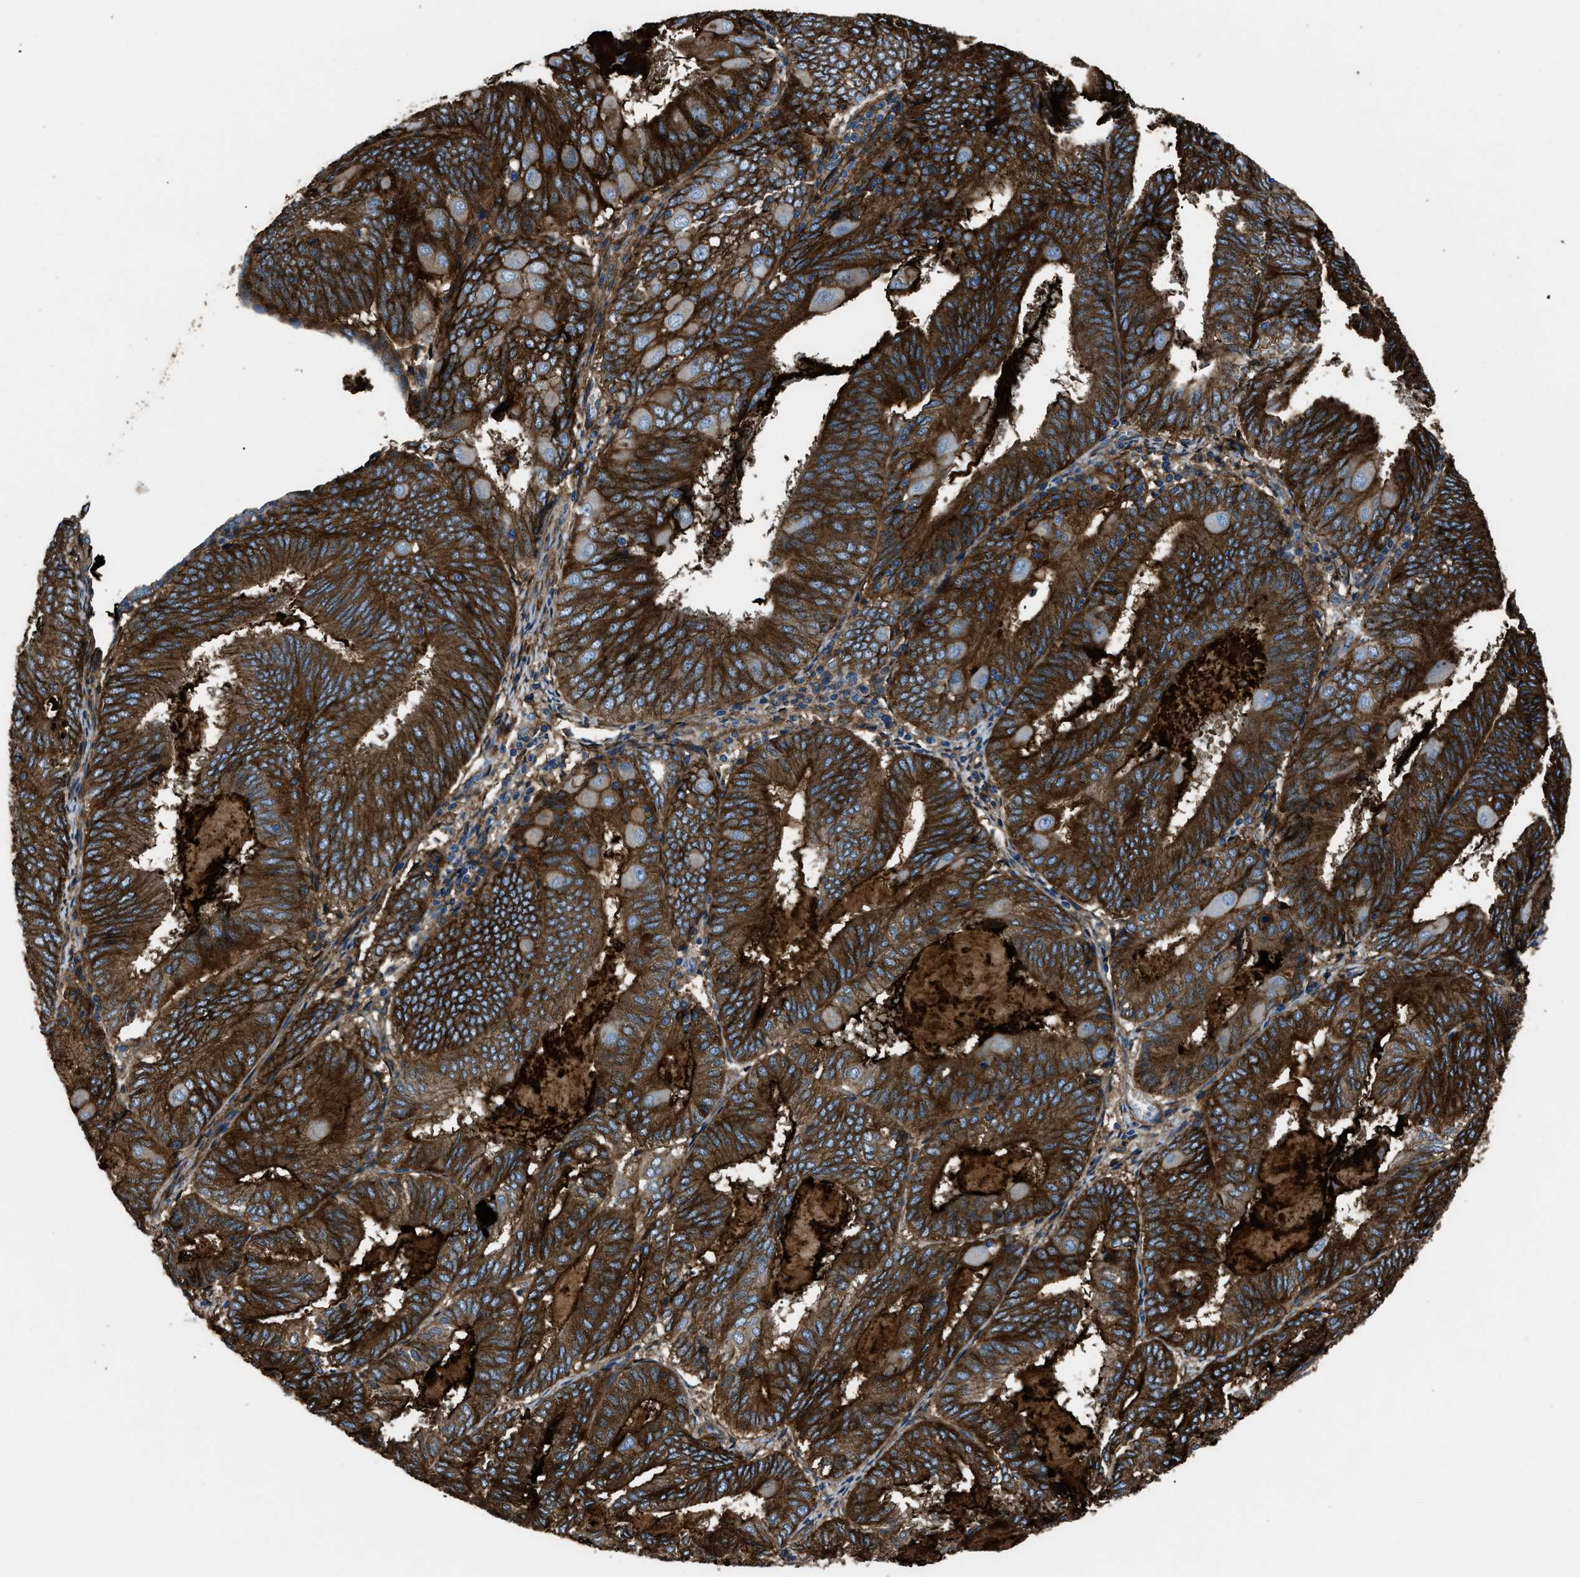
{"staining": {"intensity": "strong", "quantity": ">75%", "location": "cytoplasmic/membranous"}, "tissue": "endometrial cancer", "cell_type": "Tumor cells", "image_type": "cancer", "snomed": [{"axis": "morphology", "description": "Adenocarcinoma, NOS"}, {"axis": "topography", "description": "Endometrium"}], "caption": "A photomicrograph showing strong cytoplasmic/membranous staining in approximately >75% of tumor cells in adenocarcinoma (endometrial), as visualized by brown immunohistochemical staining.", "gene": "CD276", "patient": {"sex": "female", "age": 81}}